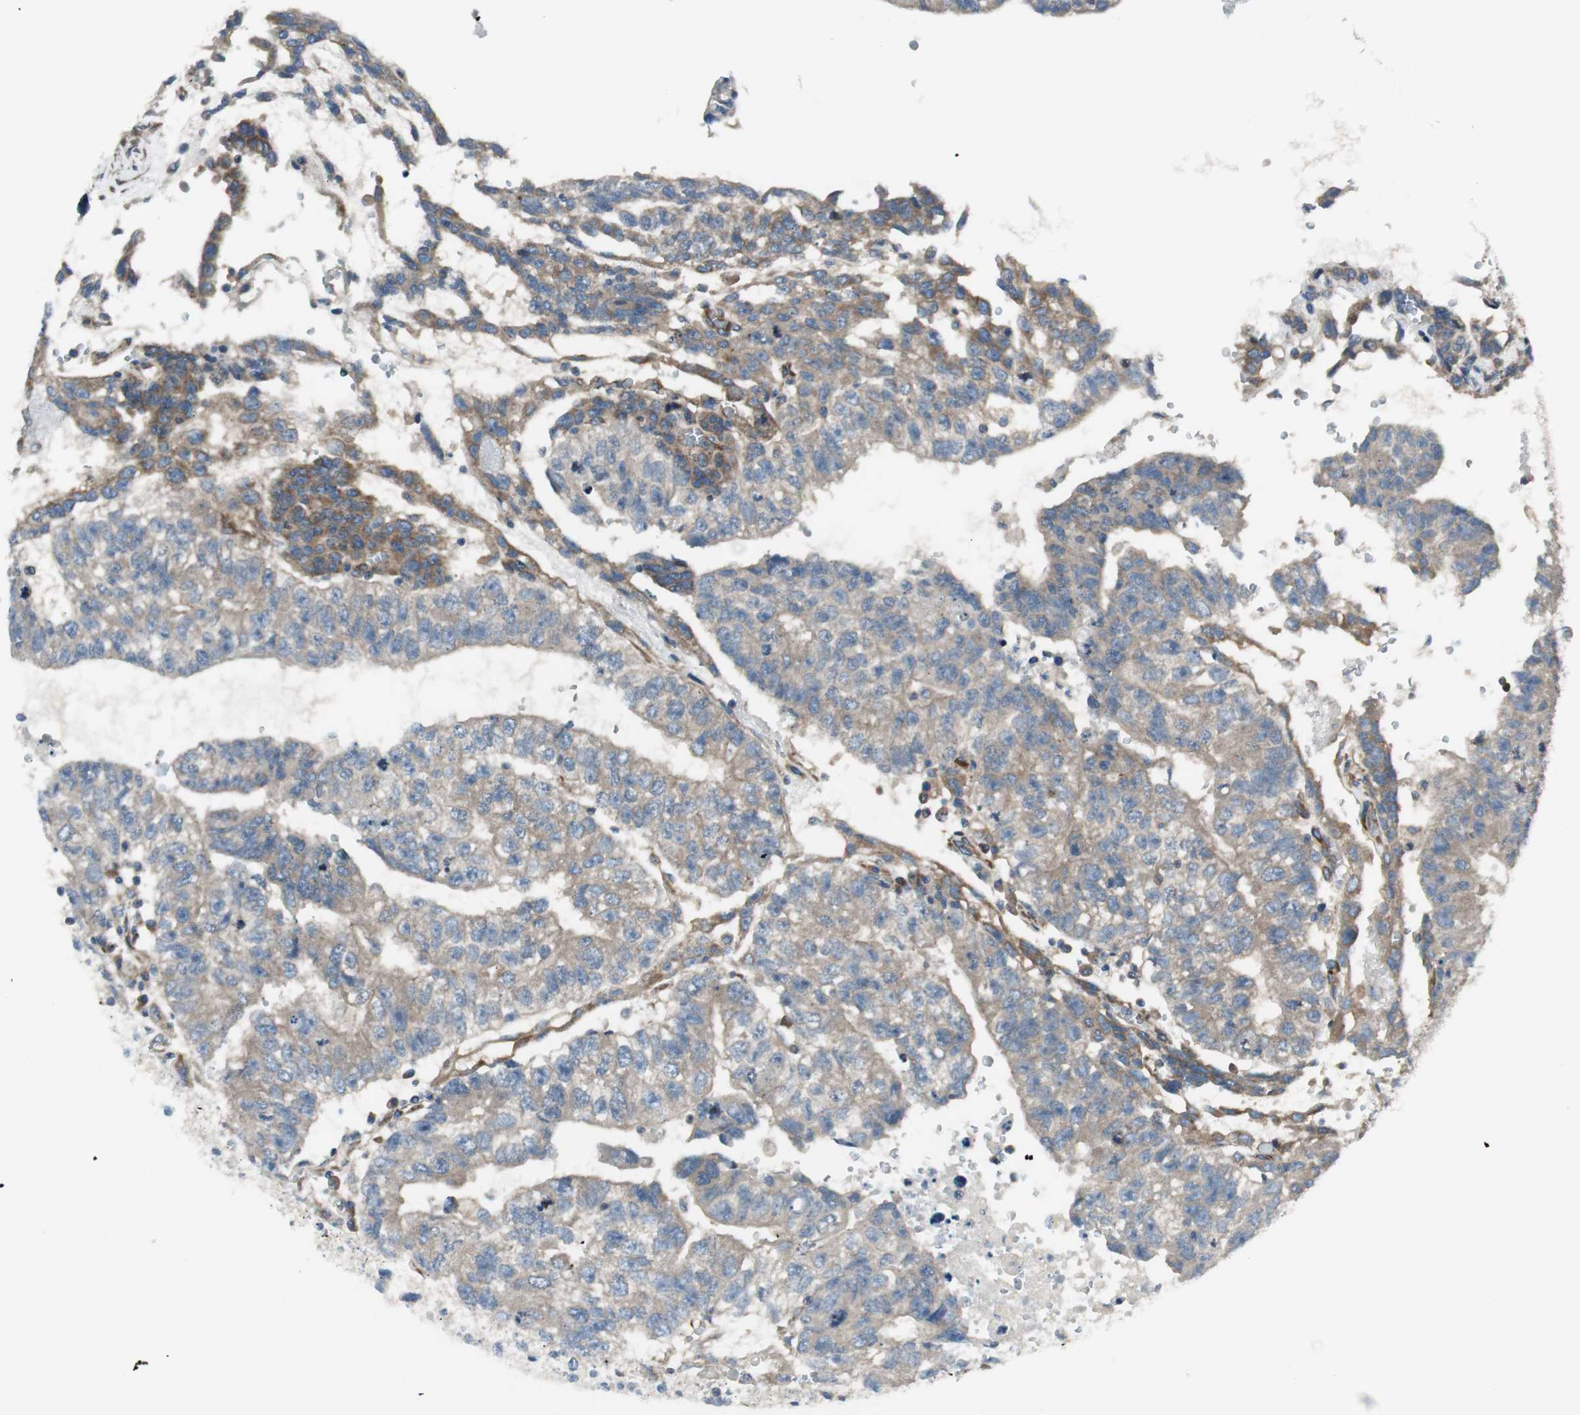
{"staining": {"intensity": "weak", "quantity": ">75%", "location": "cytoplasmic/membranous"}, "tissue": "testis cancer", "cell_type": "Tumor cells", "image_type": "cancer", "snomed": [{"axis": "morphology", "description": "Seminoma, NOS"}, {"axis": "morphology", "description": "Carcinoma, Embryonal, NOS"}, {"axis": "topography", "description": "Testis"}], "caption": "Immunohistochemical staining of human testis cancer (embryonal carcinoma) displays low levels of weak cytoplasmic/membranous protein expression in approximately >75% of tumor cells.", "gene": "PRKG1", "patient": {"sex": "male", "age": 52}}